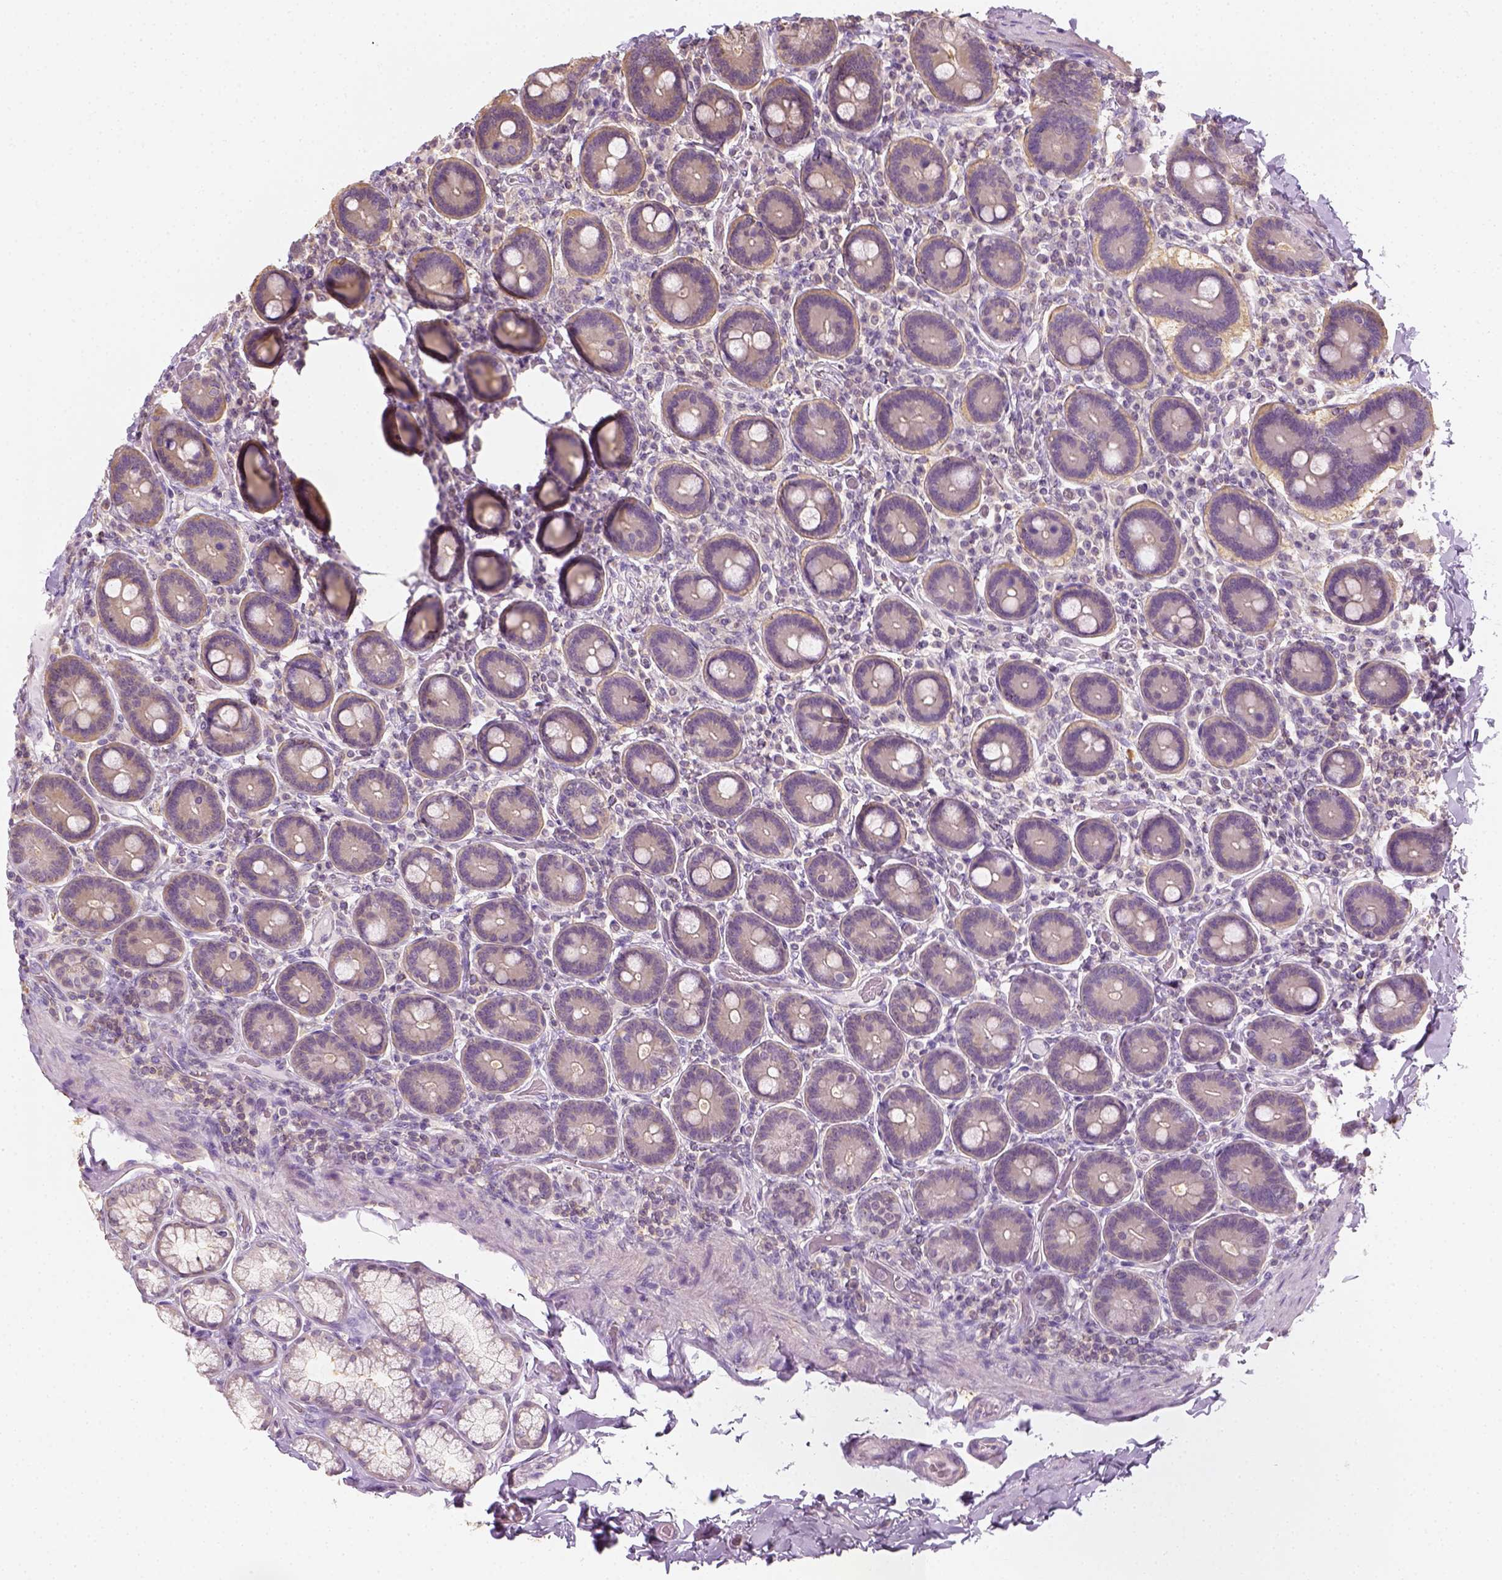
{"staining": {"intensity": "negative", "quantity": "none", "location": "none"}, "tissue": "duodenum", "cell_type": "Glandular cells", "image_type": "normal", "snomed": [{"axis": "morphology", "description": "Normal tissue, NOS"}, {"axis": "topography", "description": "Duodenum"}], "caption": "A high-resolution micrograph shows immunohistochemistry staining of unremarkable duodenum, which shows no significant positivity in glandular cells.", "gene": "EPHB1", "patient": {"sex": "female", "age": 62}}